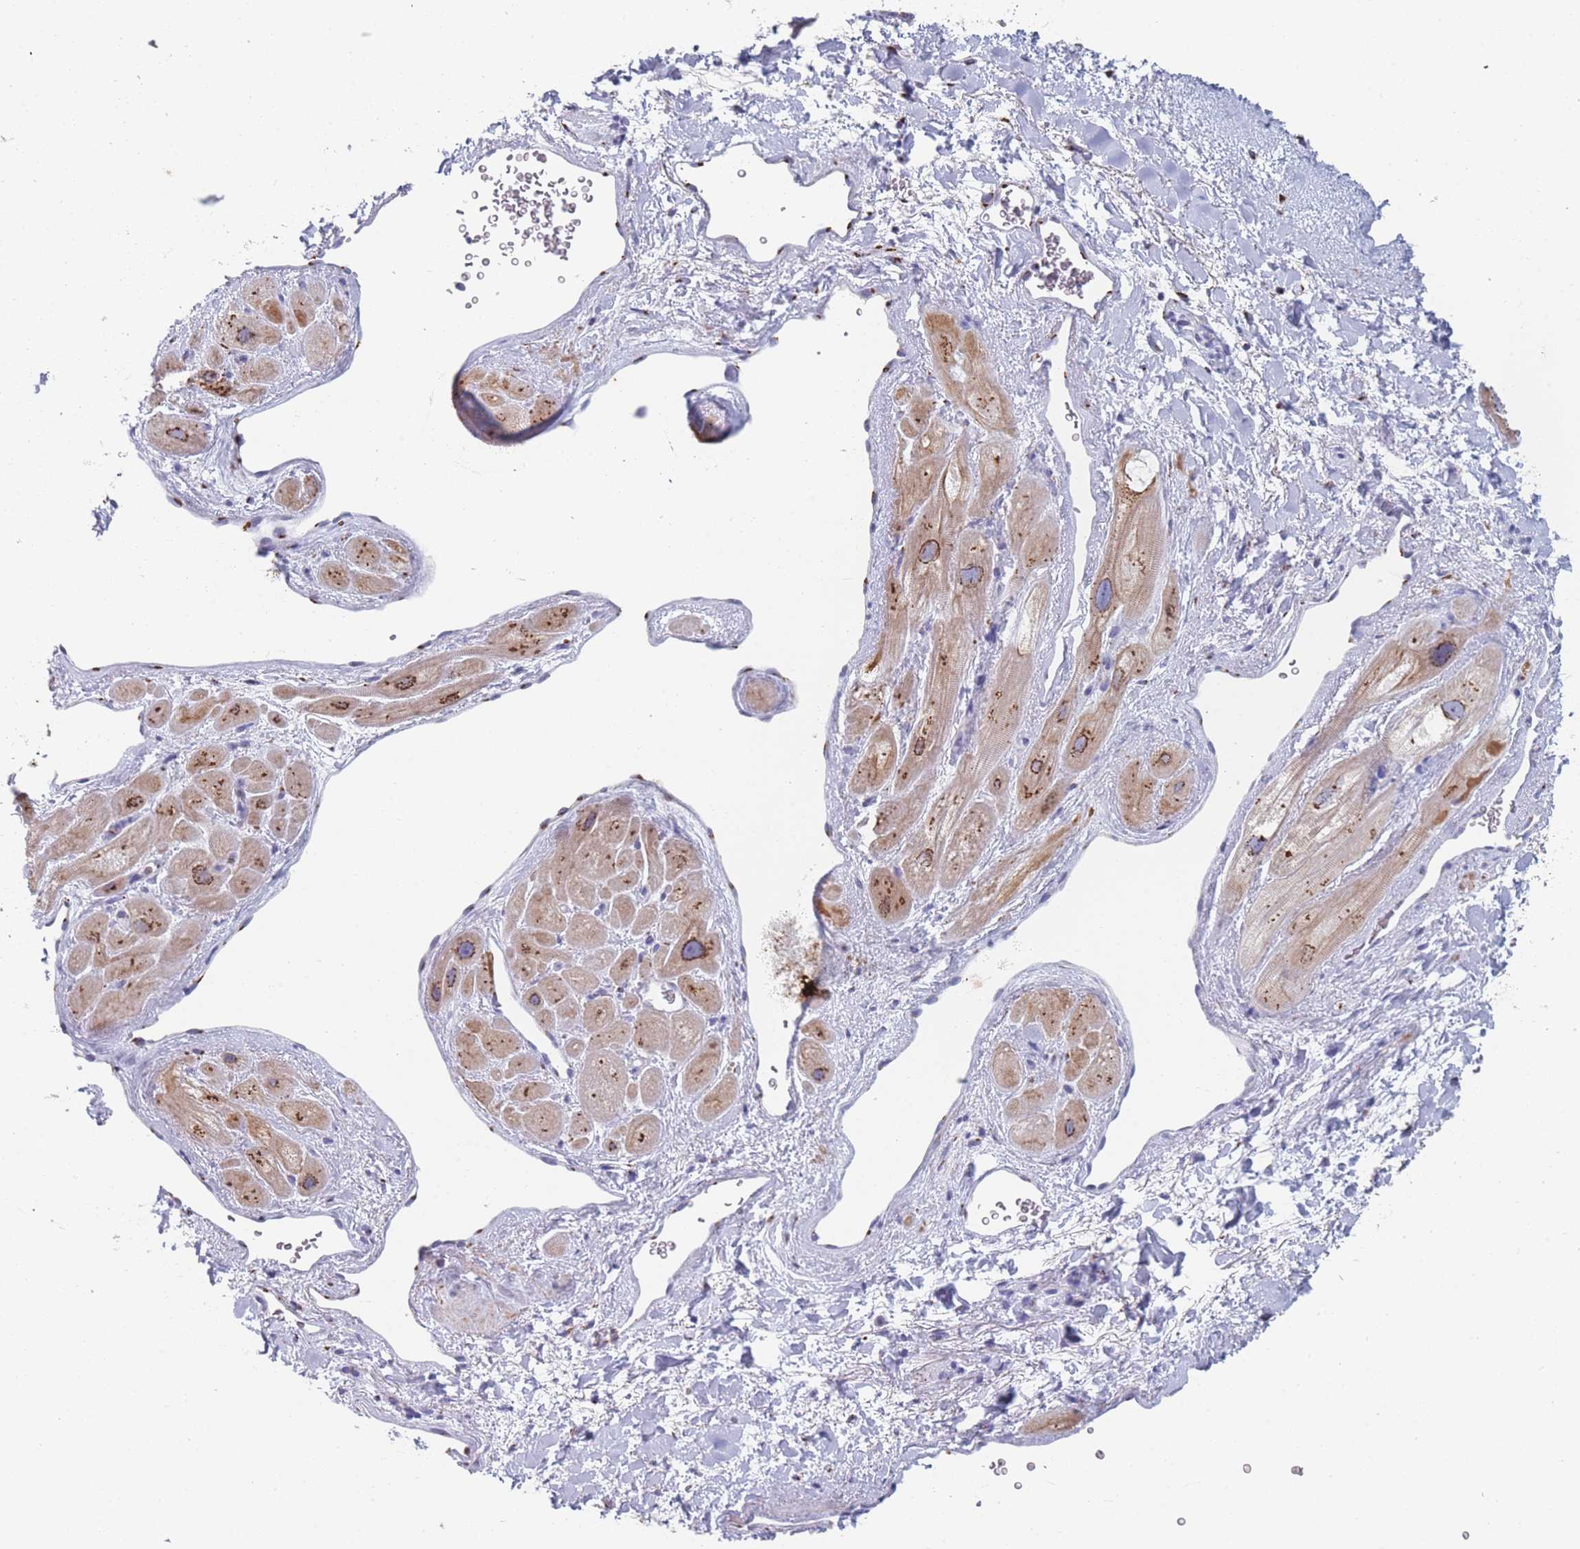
{"staining": {"intensity": "strong", "quantity": "25%-75%", "location": "cytoplasmic/membranous"}, "tissue": "heart muscle", "cell_type": "Cardiomyocytes", "image_type": "normal", "snomed": [{"axis": "morphology", "description": "Normal tissue, NOS"}, {"axis": "topography", "description": "Heart"}], "caption": "Immunohistochemistry of unremarkable heart muscle demonstrates high levels of strong cytoplasmic/membranous expression in about 25%-75% of cardiomyocytes.", "gene": "TMED10", "patient": {"sex": "male", "age": 49}}